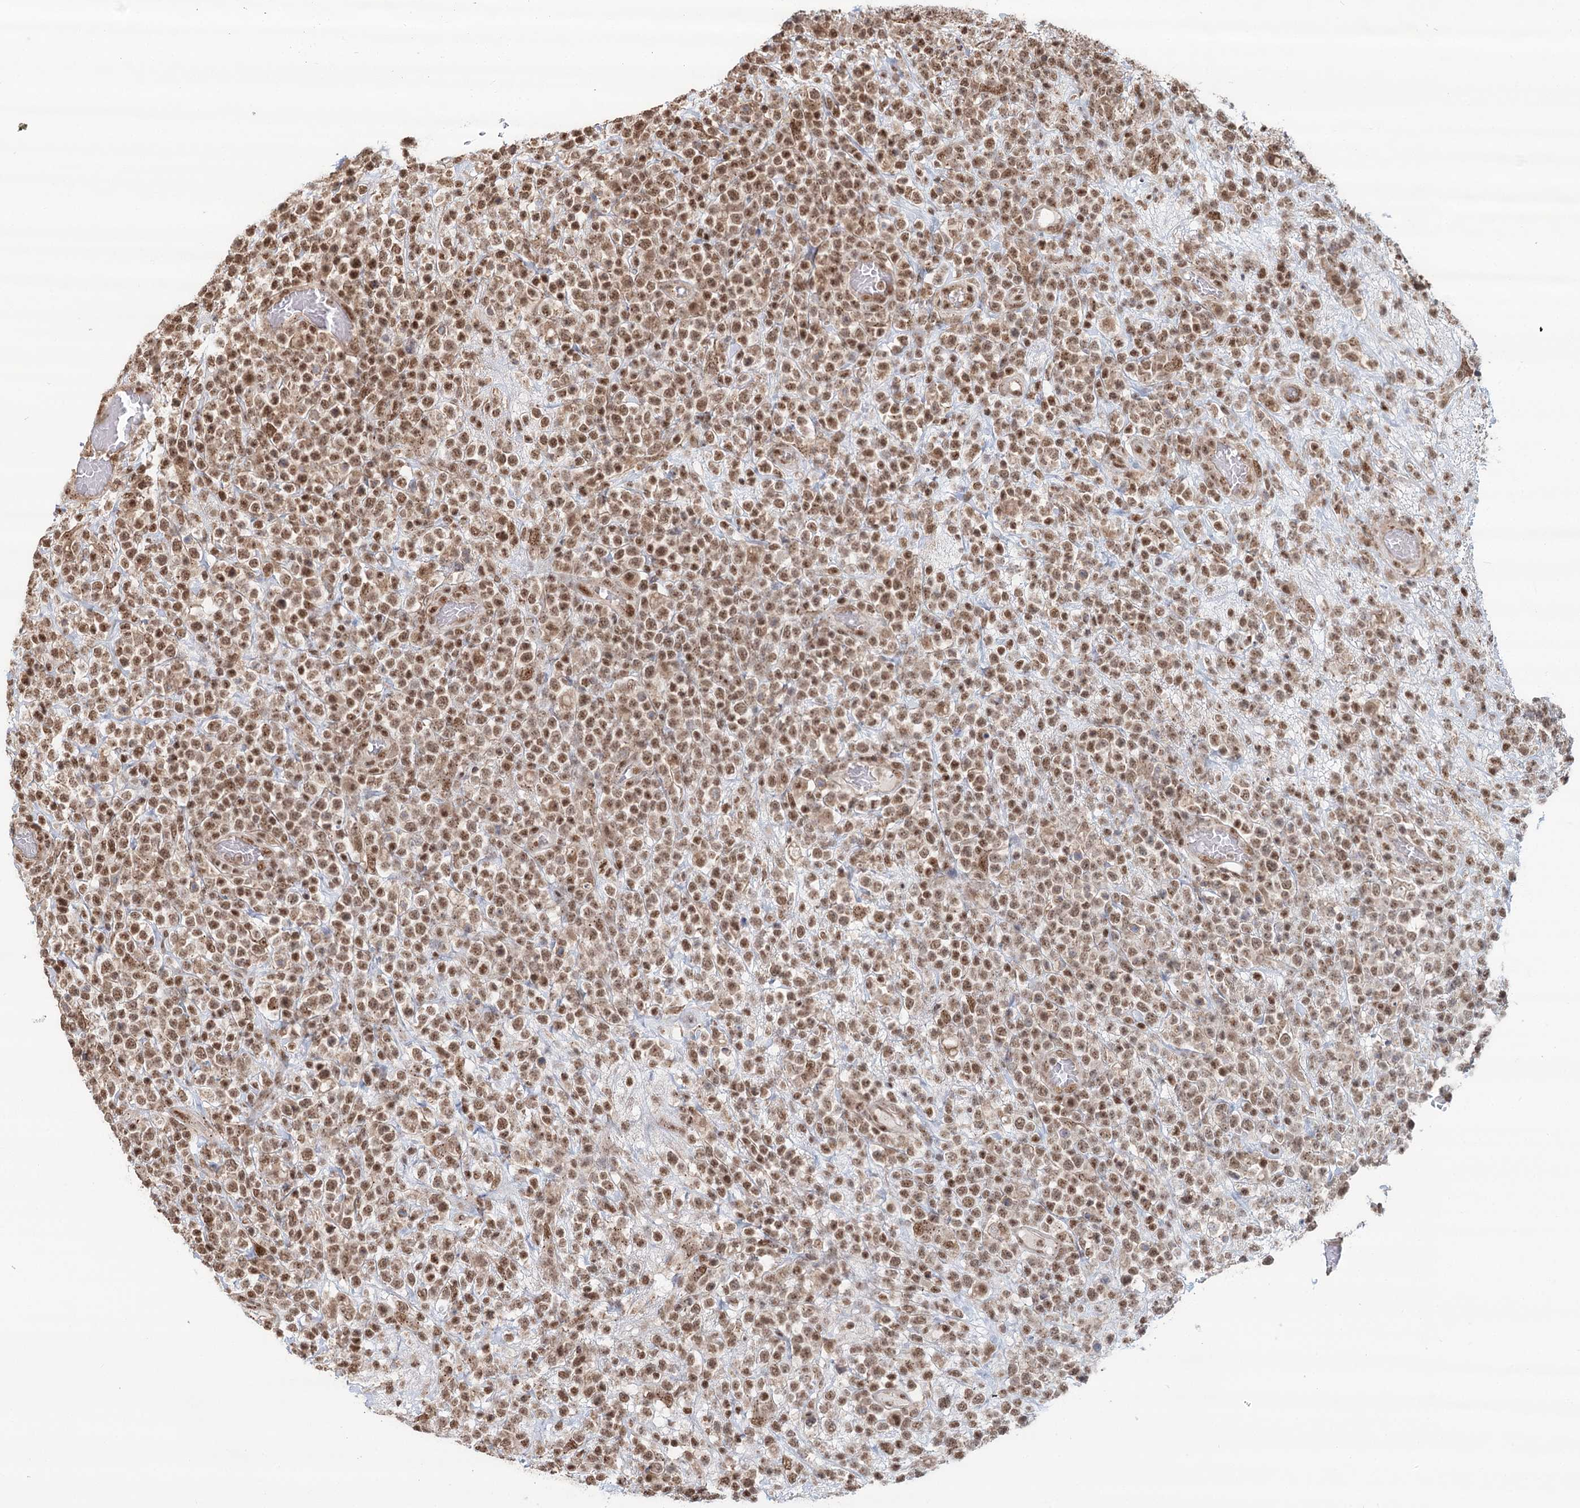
{"staining": {"intensity": "moderate", "quantity": ">75%", "location": "nuclear"}, "tissue": "lymphoma", "cell_type": "Tumor cells", "image_type": "cancer", "snomed": [{"axis": "morphology", "description": "Malignant lymphoma, non-Hodgkin's type, High grade"}, {"axis": "topography", "description": "Colon"}], "caption": "Tumor cells show medium levels of moderate nuclear staining in approximately >75% of cells in lymphoma.", "gene": "GPALPP1", "patient": {"sex": "female", "age": 53}}